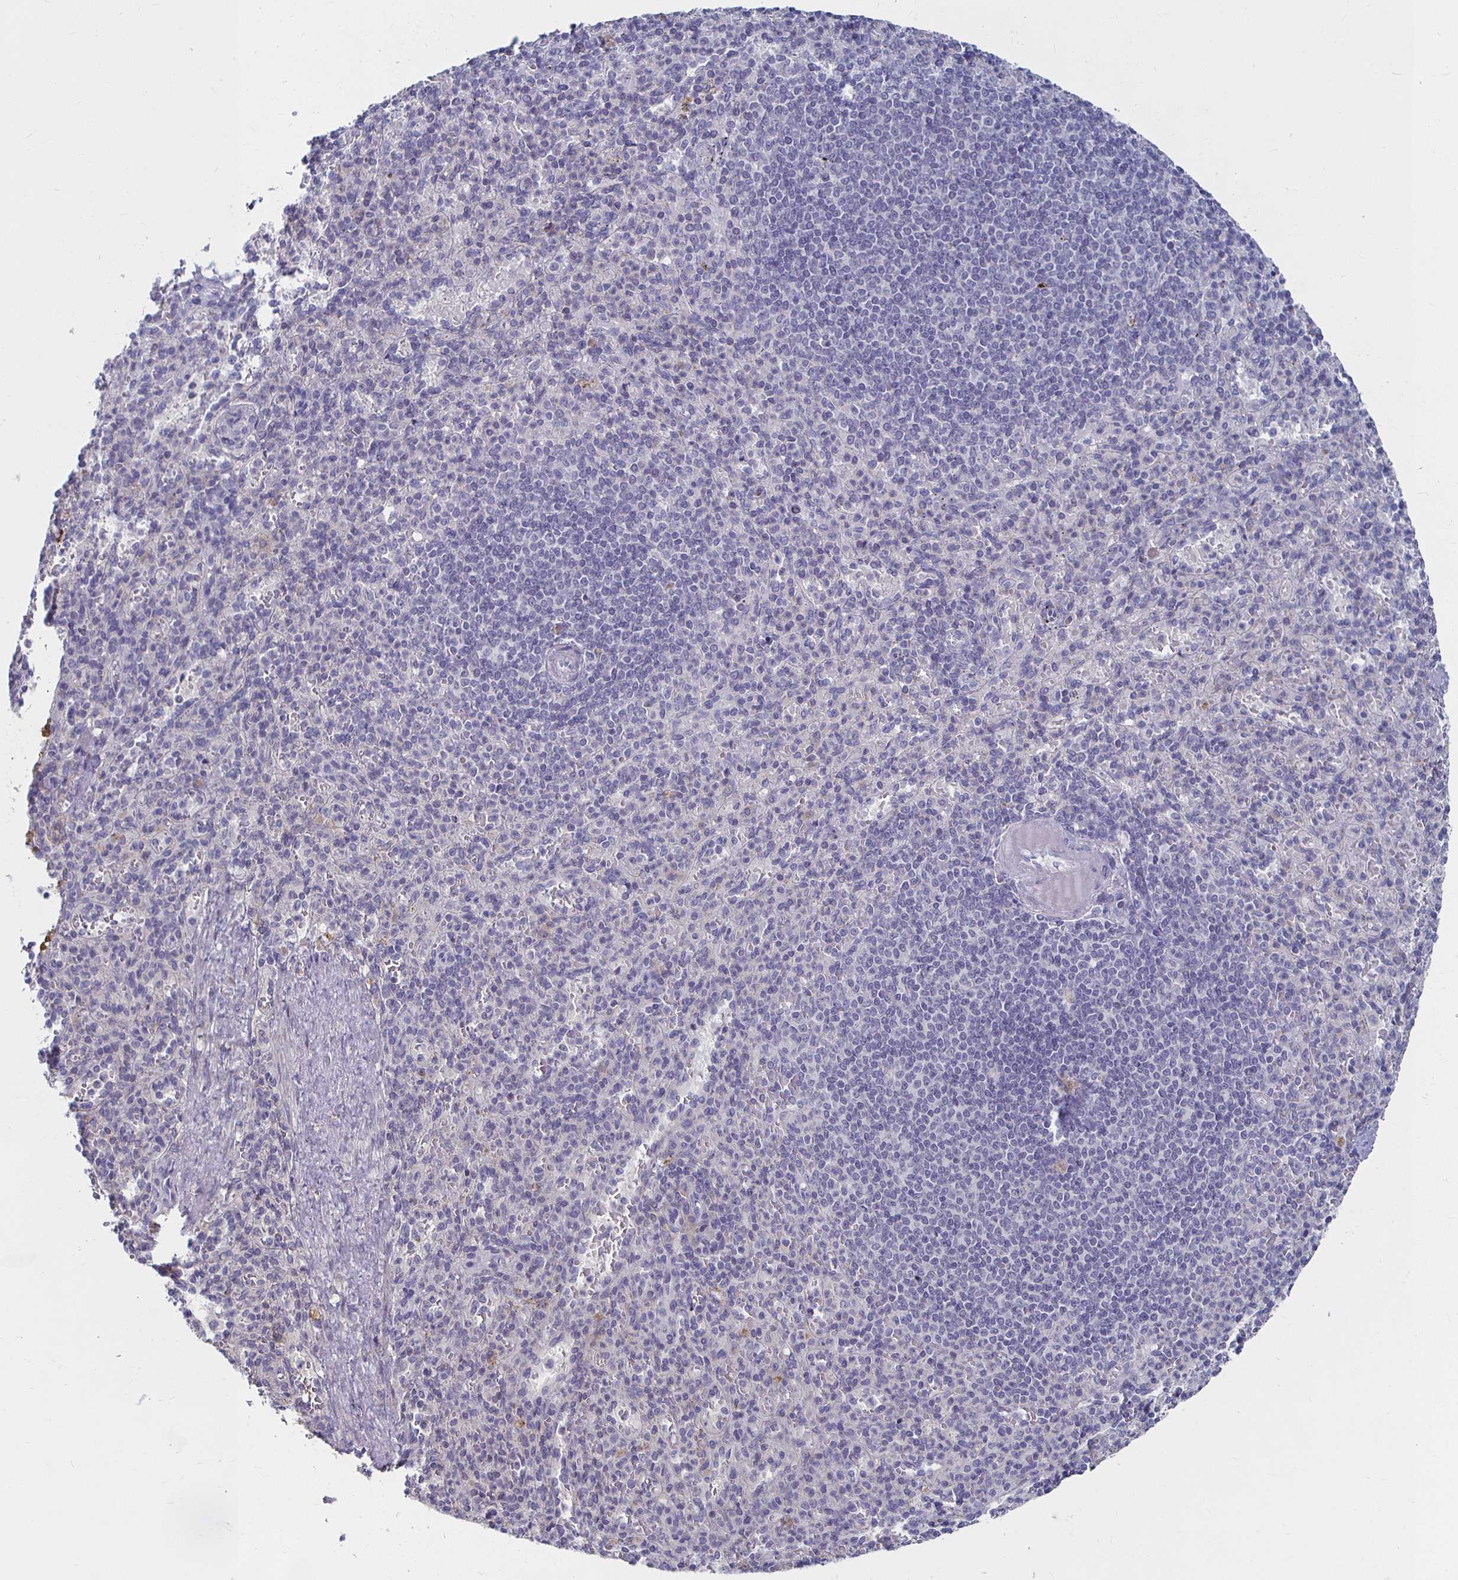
{"staining": {"intensity": "negative", "quantity": "none", "location": "none"}, "tissue": "spleen", "cell_type": "Cells in red pulp", "image_type": "normal", "snomed": [{"axis": "morphology", "description": "Normal tissue, NOS"}, {"axis": "topography", "description": "Spleen"}], "caption": "There is no significant expression in cells in red pulp of spleen. Nuclei are stained in blue.", "gene": "RNF144B", "patient": {"sex": "female", "age": 74}}